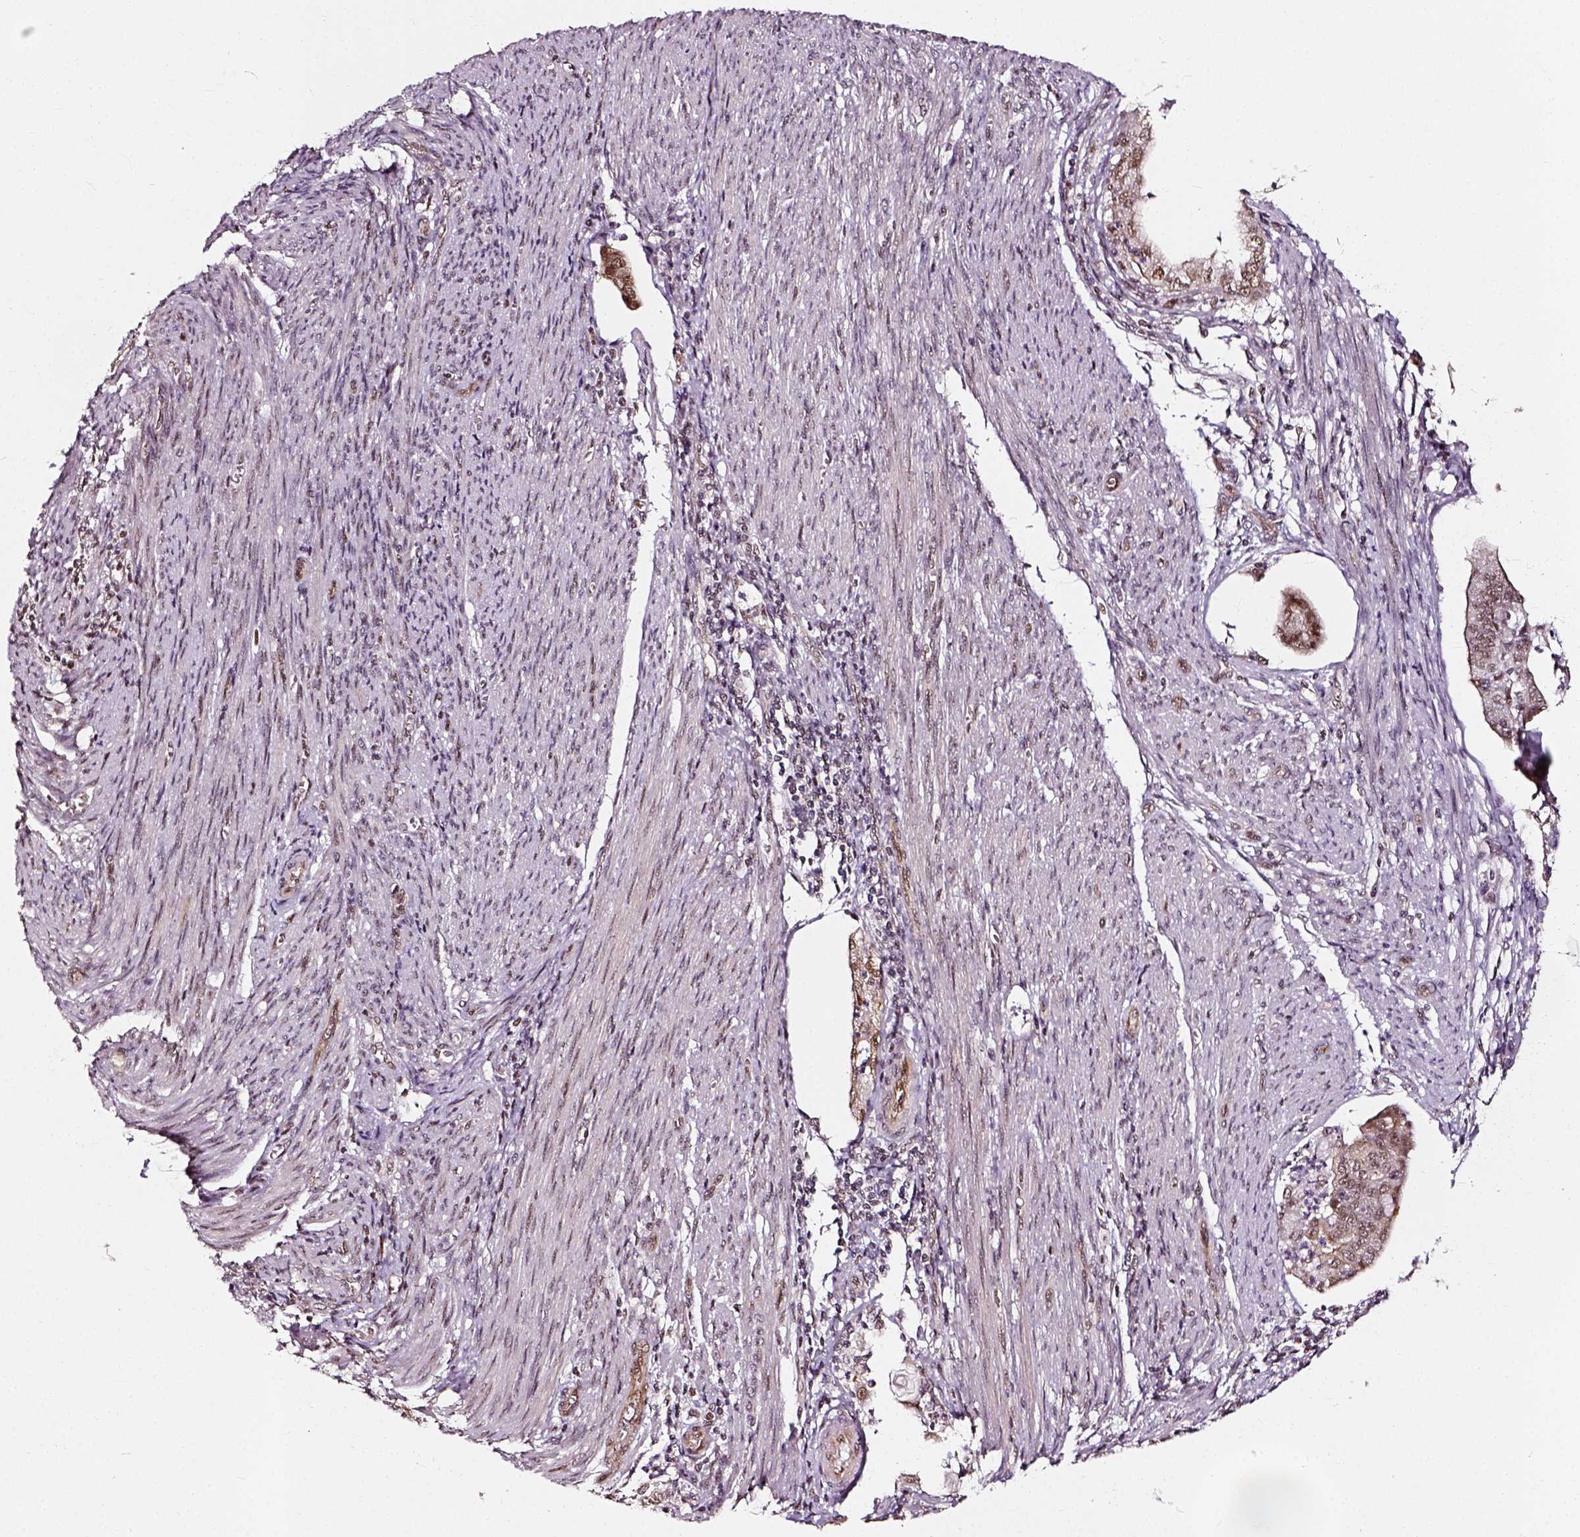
{"staining": {"intensity": "weak", "quantity": ">75%", "location": "nuclear"}, "tissue": "endometrial cancer", "cell_type": "Tumor cells", "image_type": "cancer", "snomed": [{"axis": "morphology", "description": "Adenocarcinoma, NOS"}, {"axis": "topography", "description": "Endometrium"}], "caption": "This image exhibits IHC staining of adenocarcinoma (endometrial), with low weak nuclear staining in about >75% of tumor cells.", "gene": "NACC1", "patient": {"sex": "female", "age": 79}}